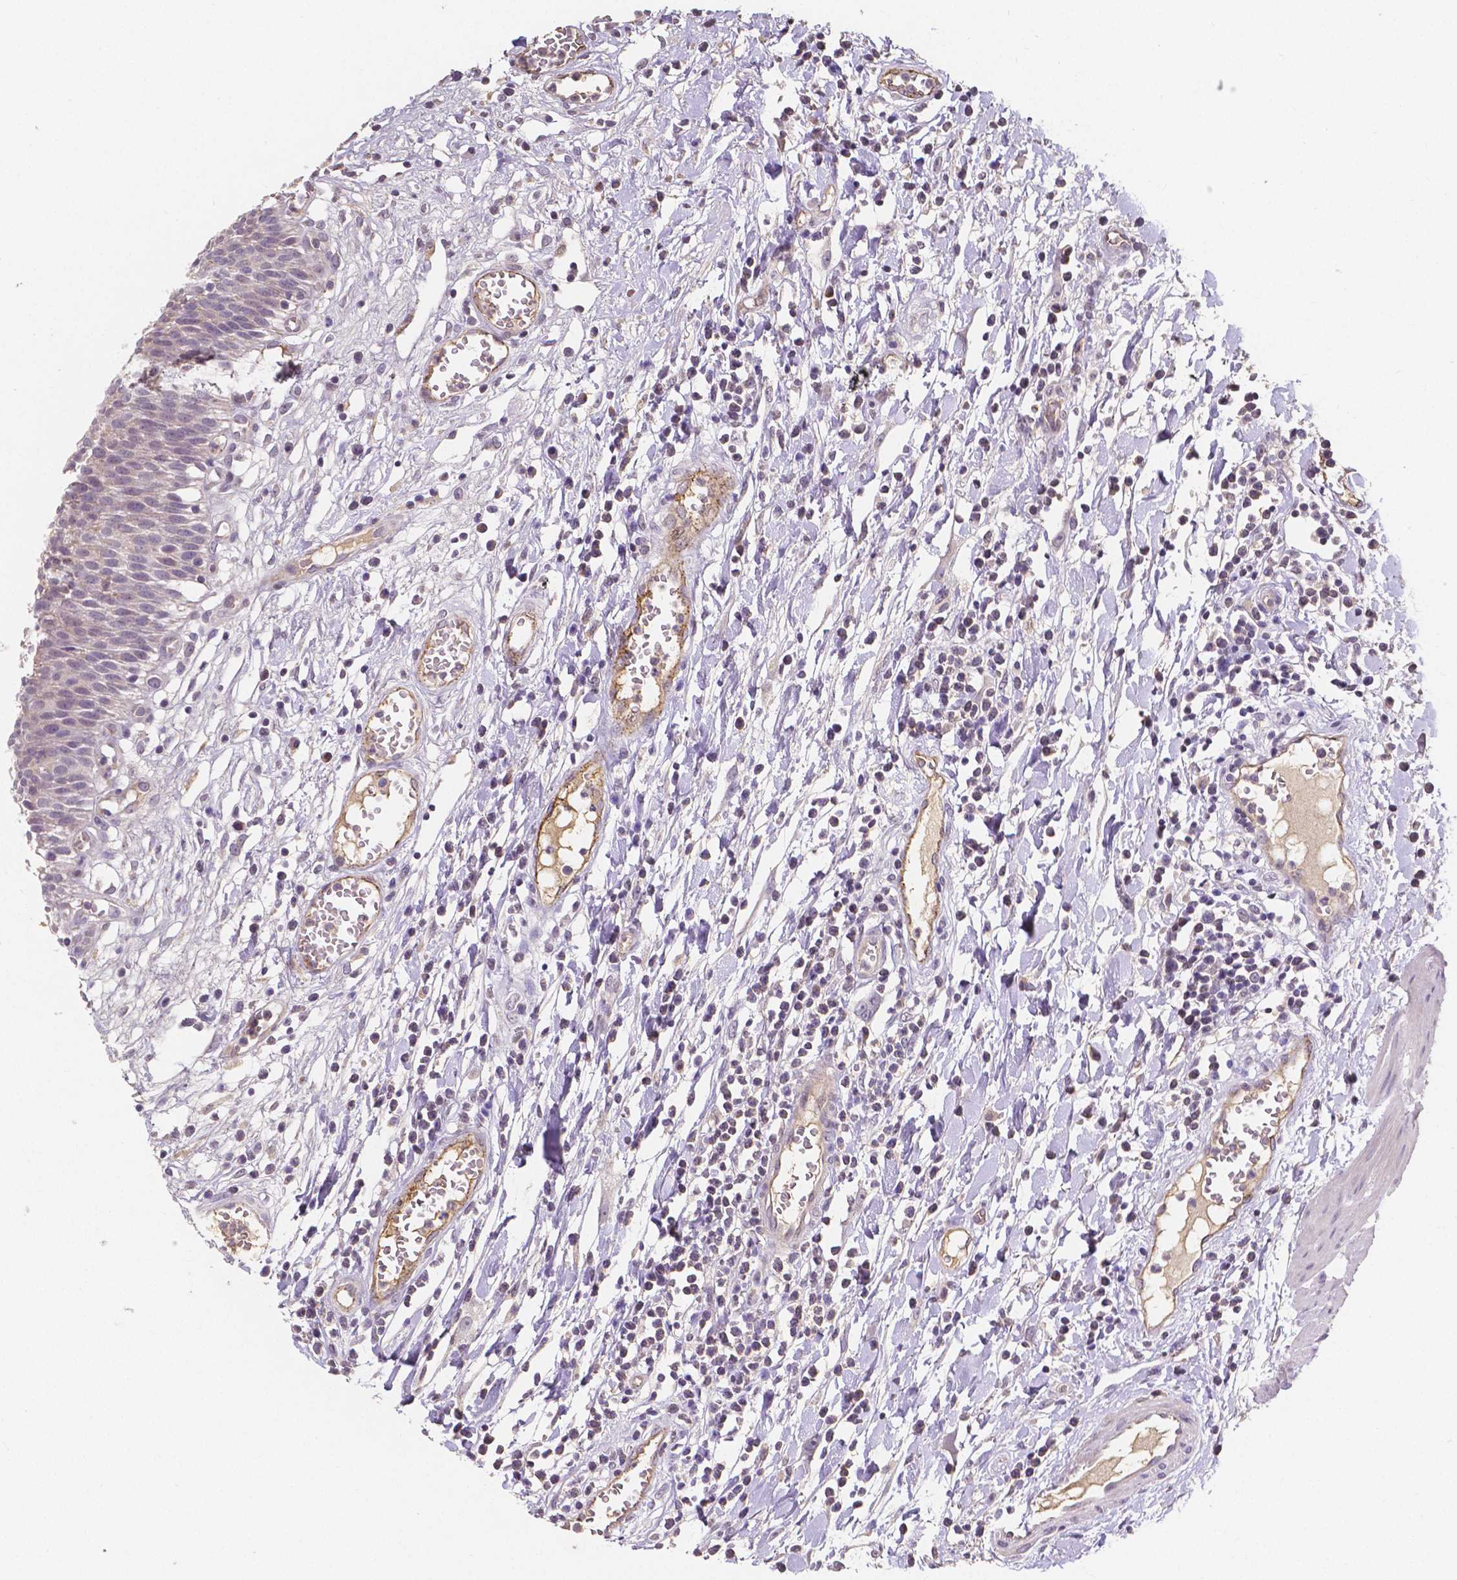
{"staining": {"intensity": "weak", "quantity": "<25%", "location": "cytoplasmic/membranous"}, "tissue": "urinary bladder", "cell_type": "Urothelial cells", "image_type": "normal", "snomed": [{"axis": "morphology", "description": "Normal tissue, NOS"}, {"axis": "topography", "description": "Urinary bladder"}], "caption": "Urothelial cells are negative for brown protein staining in normal urinary bladder. (Stains: DAB immunohistochemistry with hematoxylin counter stain, Microscopy: brightfield microscopy at high magnification).", "gene": "ELAVL2", "patient": {"sex": "male", "age": 64}}